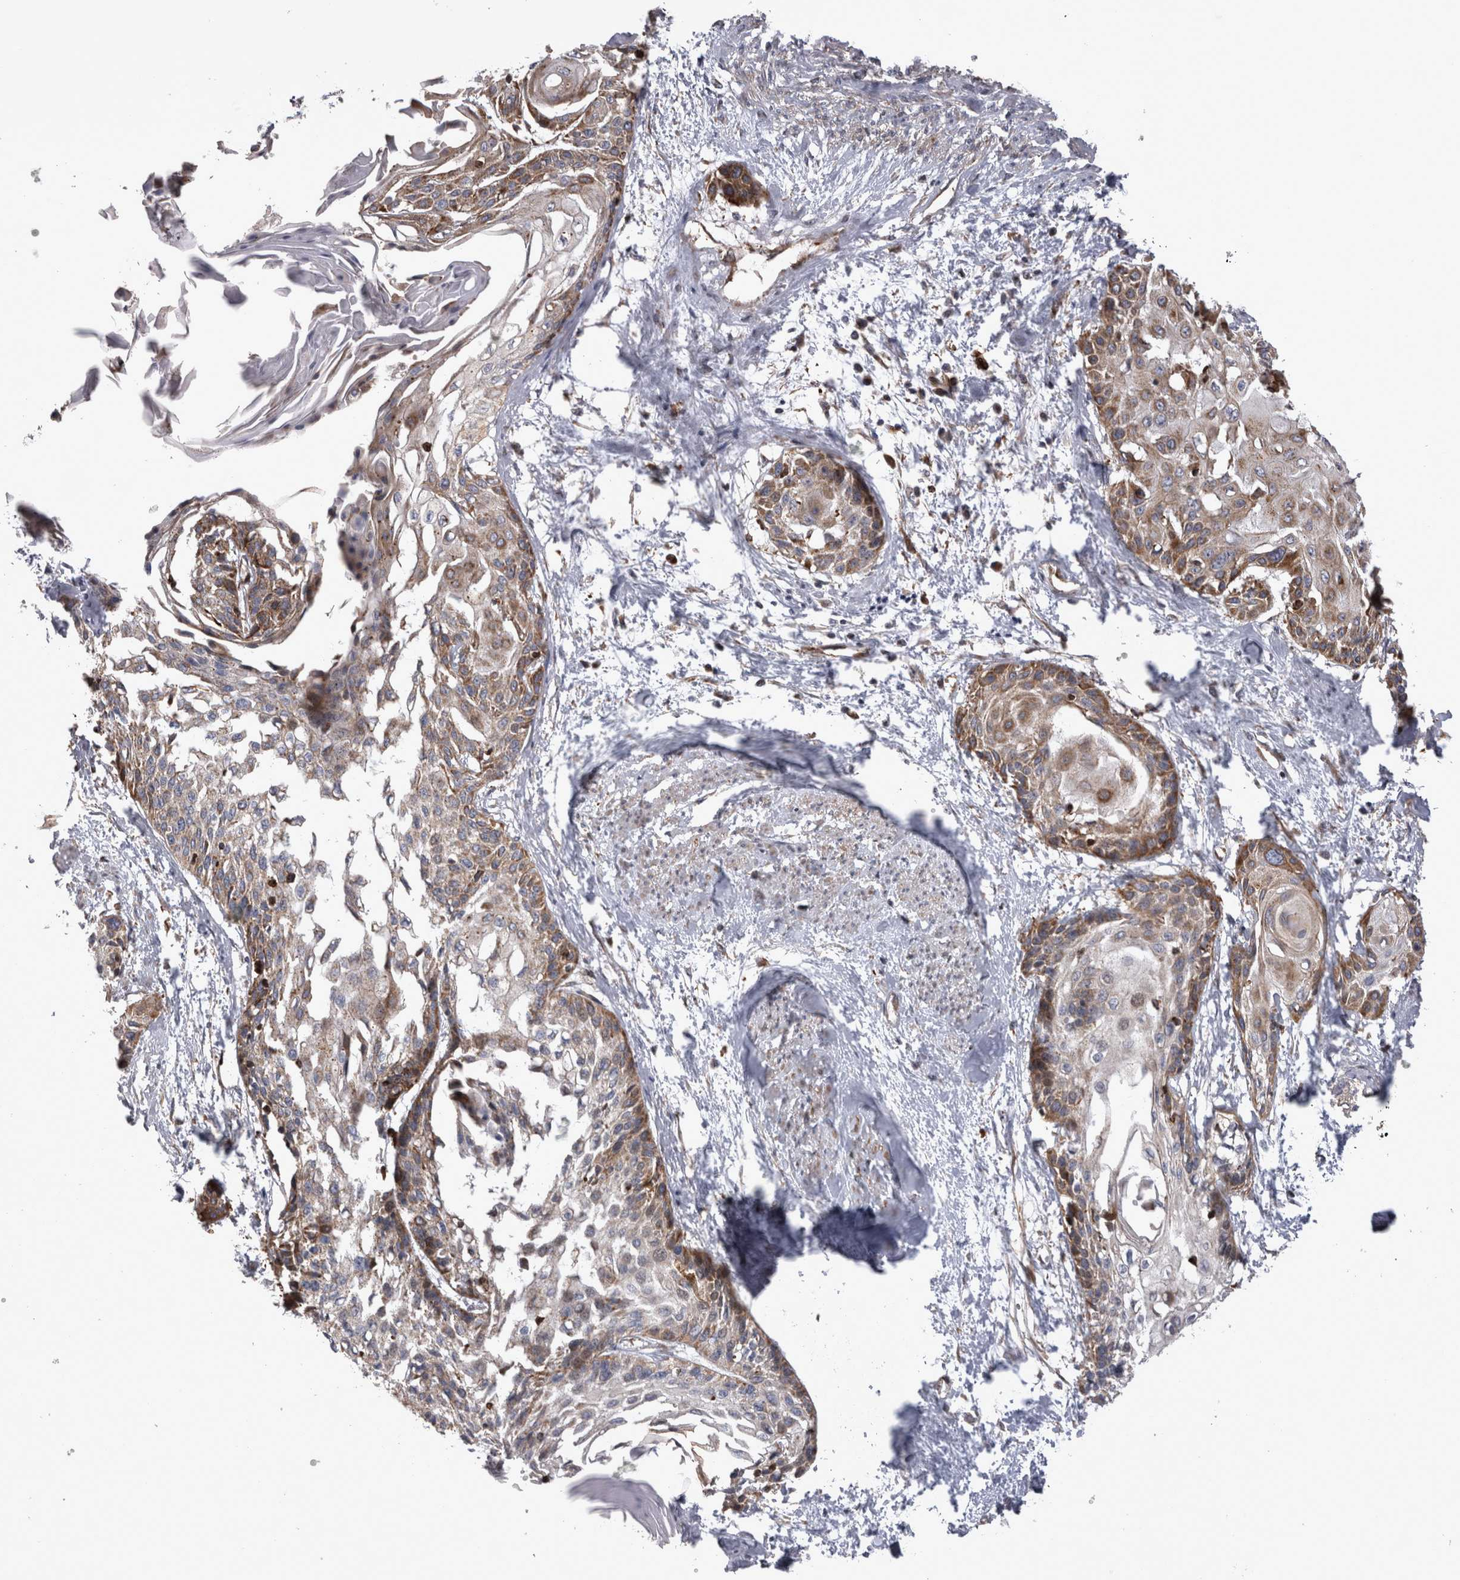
{"staining": {"intensity": "moderate", "quantity": ">75%", "location": "cytoplasmic/membranous"}, "tissue": "cervical cancer", "cell_type": "Tumor cells", "image_type": "cancer", "snomed": [{"axis": "morphology", "description": "Squamous cell carcinoma, NOS"}, {"axis": "topography", "description": "Cervix"}], "caption": "An immunohistochemistry (IHC) photomicrograph of tumor tissue is shown. Protein staining in brown highlights moderate cytoplasmic/membranous positivity in squamous cell carcinoma (cervical) within tumor cells. (Brightfield microscopy of DAB IHC at high magnification).", "gene": "TSPOAP1", "patient": {"sex": "female", "age": 57}}